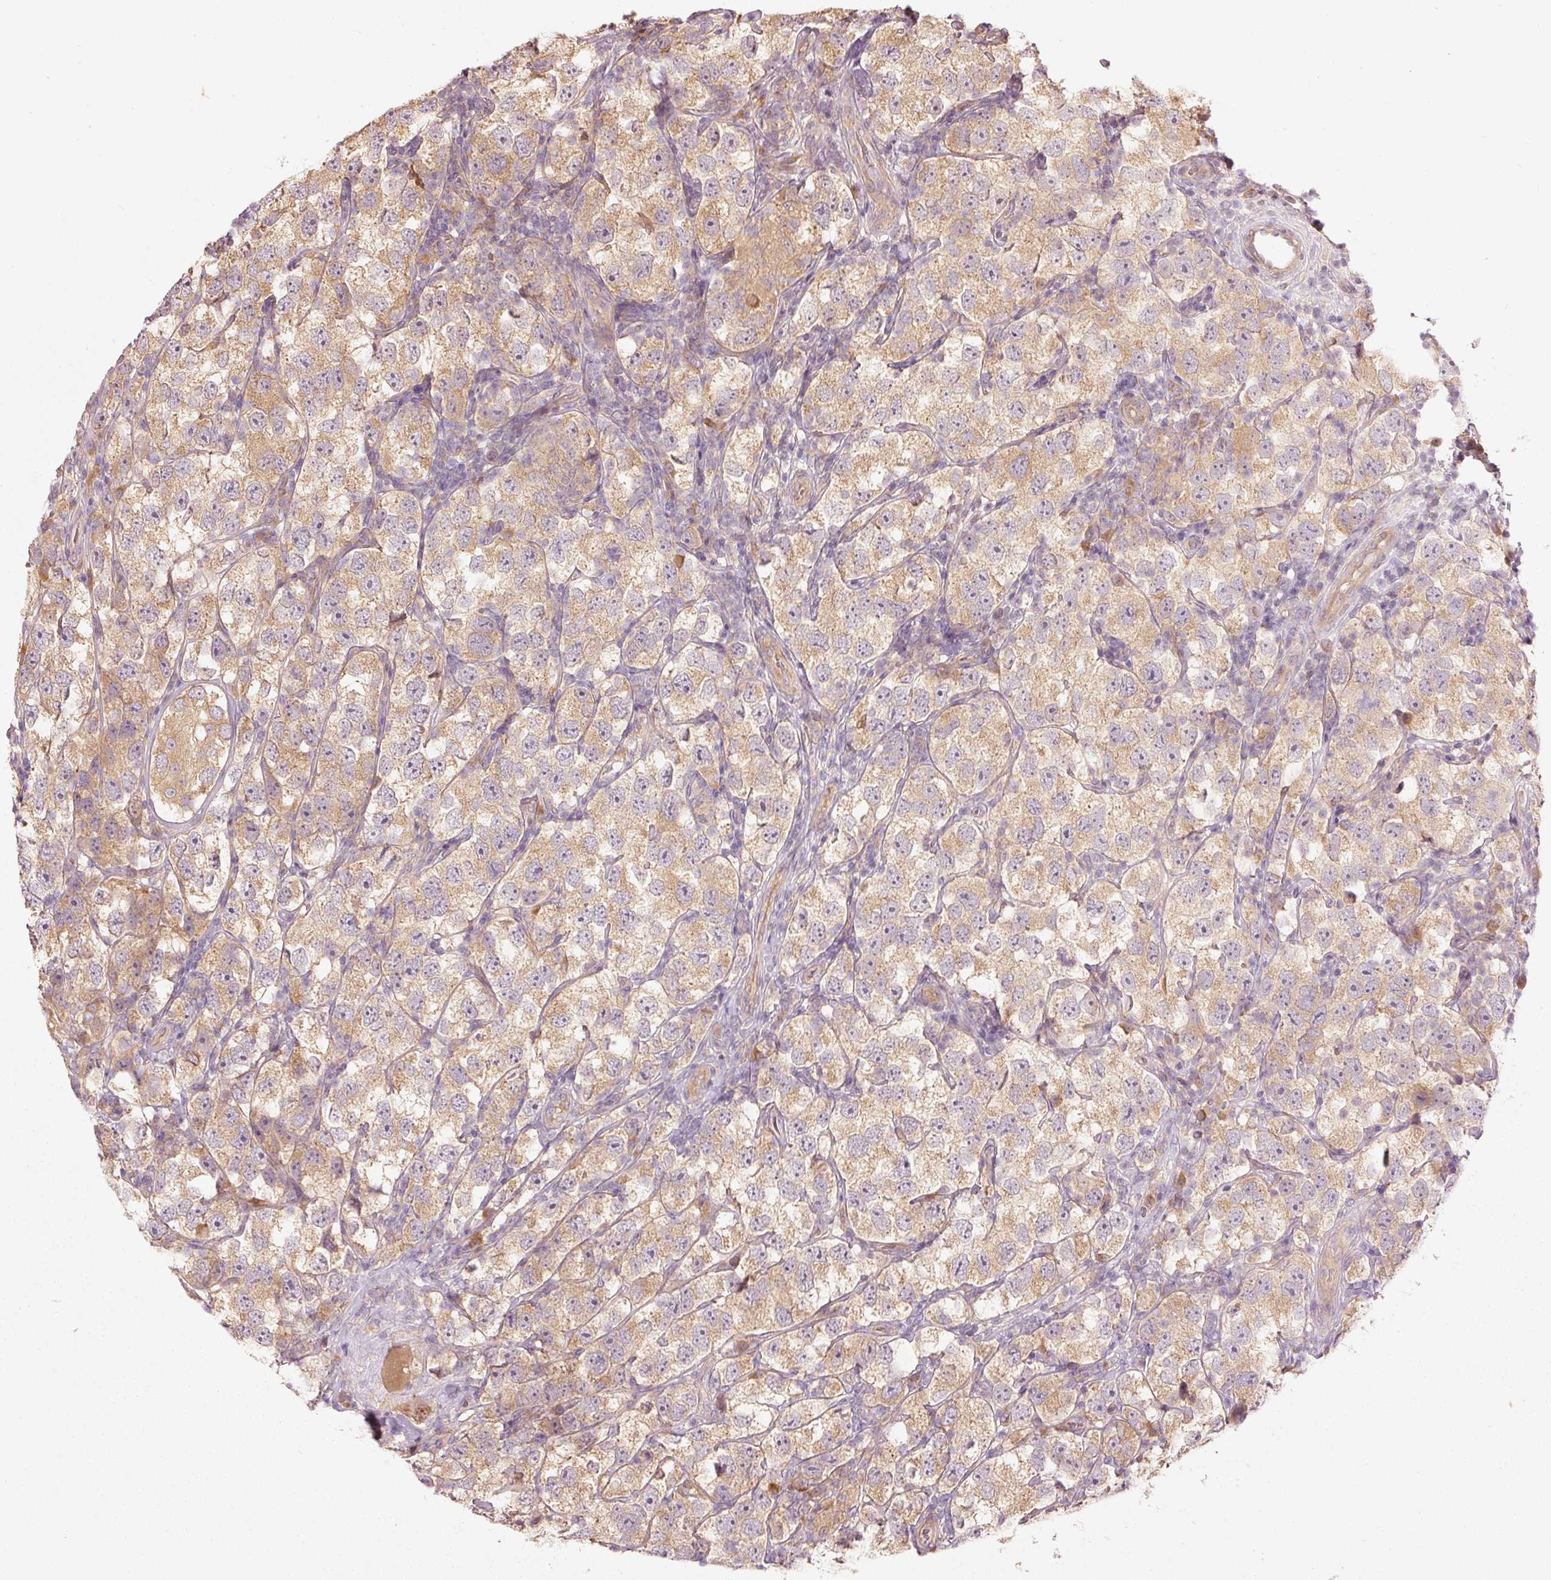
{"staining": {"intensity": "moderate", "quantity": ">75%", "location": "cytoplasmic/membranous"}, "tissue": "testis cancer", "cell_type": "Tumor cells", "image_type": "cancer", "snomed": [{"axis": "morphology", "description": "Seminoma, NOS"}, {"axis": "topography", "description": "Testis"}], "caption": "Immunohistochemistry image of neoplastic tissue: human testis cancer stained using immunohistochemistry (IHC) demonstrates medium levels of moderate protein expression localized specifically in the cytoplasmic/membranous of tumor cells, appearing as a cytoplasmic/membranous brown color.", "gene": "MAP10", "patient": {"sex": "male", "age": 26}}